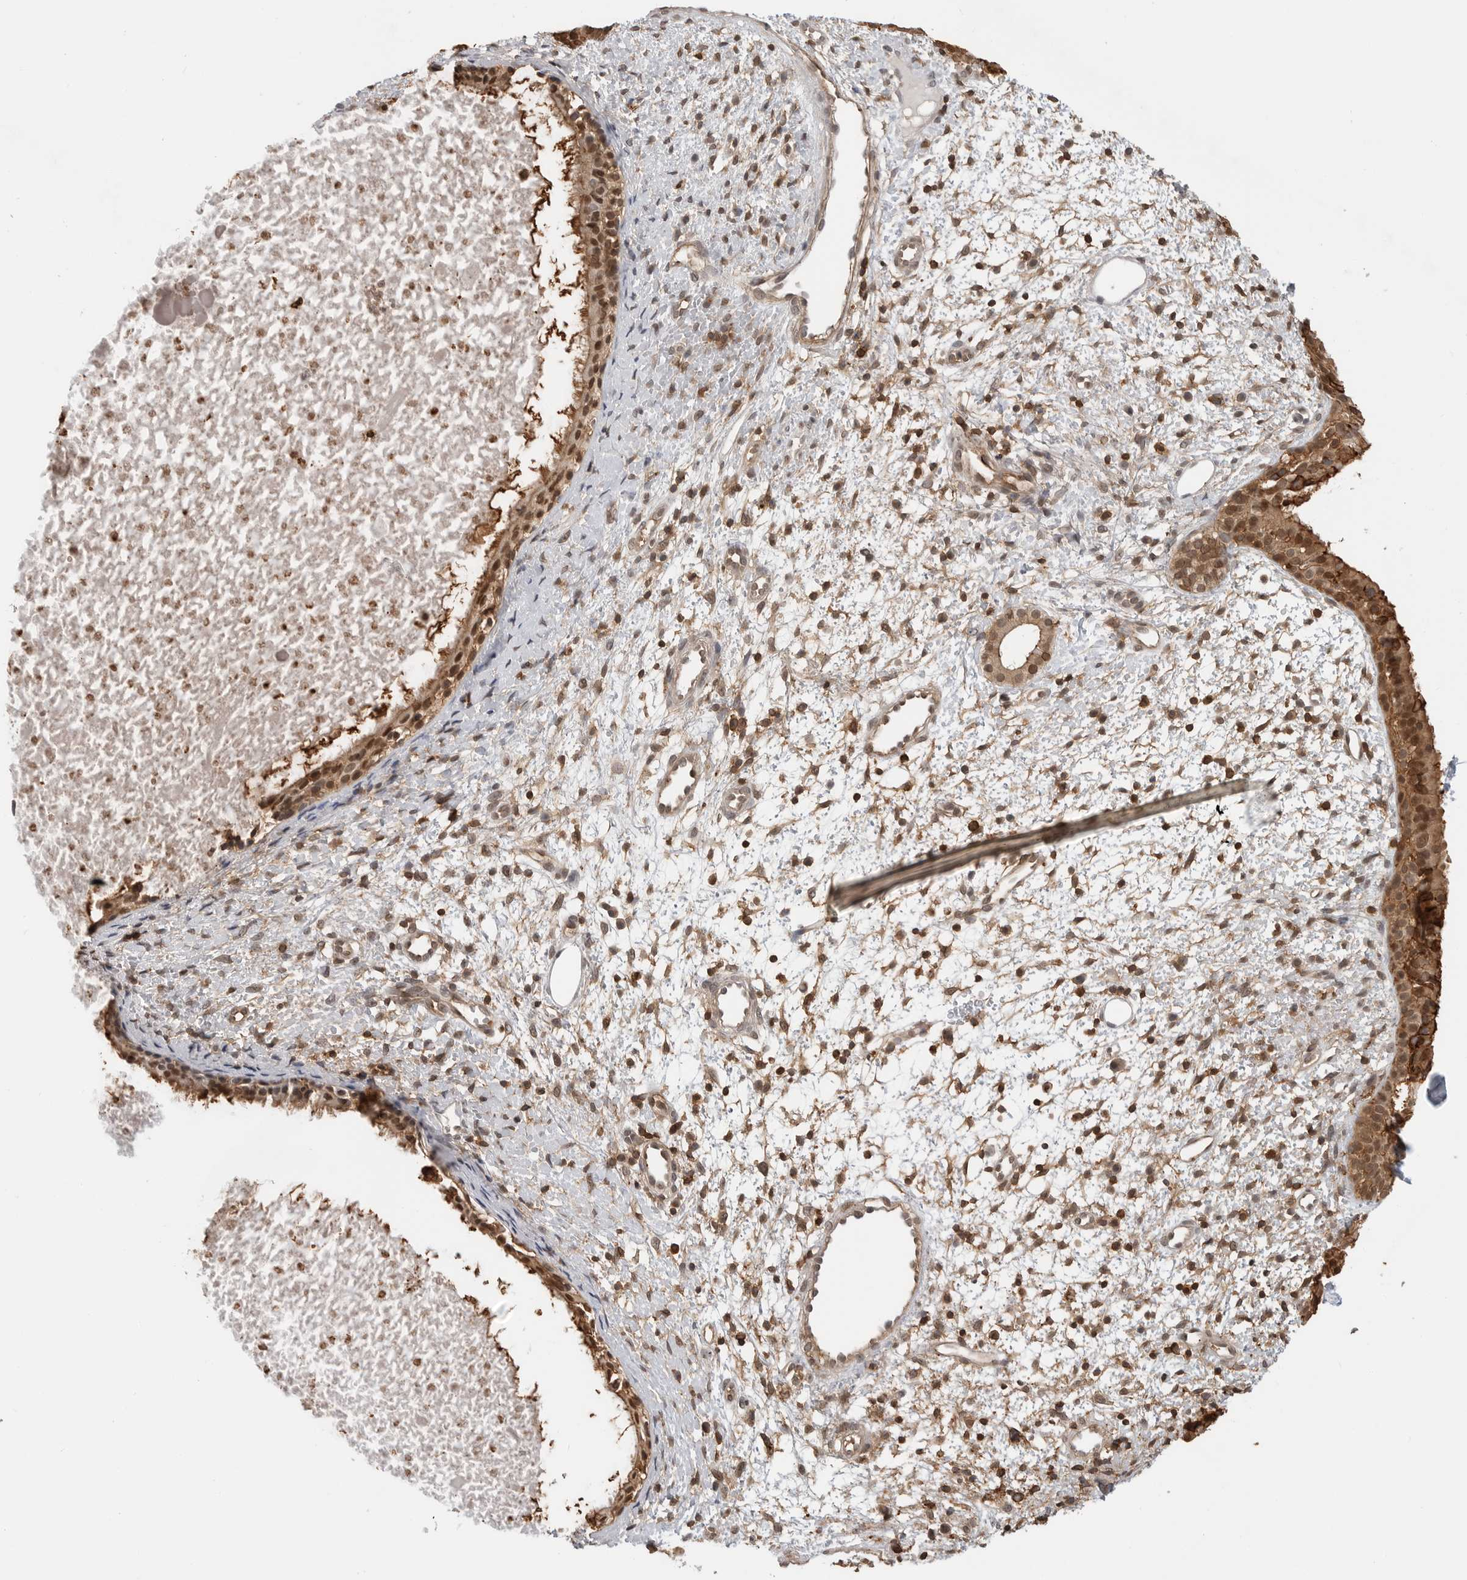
{"staining": {"intensity": "moderate", "quantity": ">75%", "location": "cytoplasmic/membranous,nuclear"}, "tissue": "nasopharynx", "cell_type": "Respiratory epithelial cells", "image_type": "normal", "snomed": [{"axis": "morphology", "description": "Normal tissue, NOS"}, {"axis": "topography", "description": "Nasopharynx"}], "caption": "An immunohistochemistry histopathology image of benign tissue is shown. Protein staining in brown highlights moderate cytoplasmic/membranous,nuclear positivity in nasopharynx within respiratory epithelial cells. The protein is shown in brown color, while the nuclei are stained blue.", "gene": "ANXA11", "patient": {"sex": "male", "age": 22}}